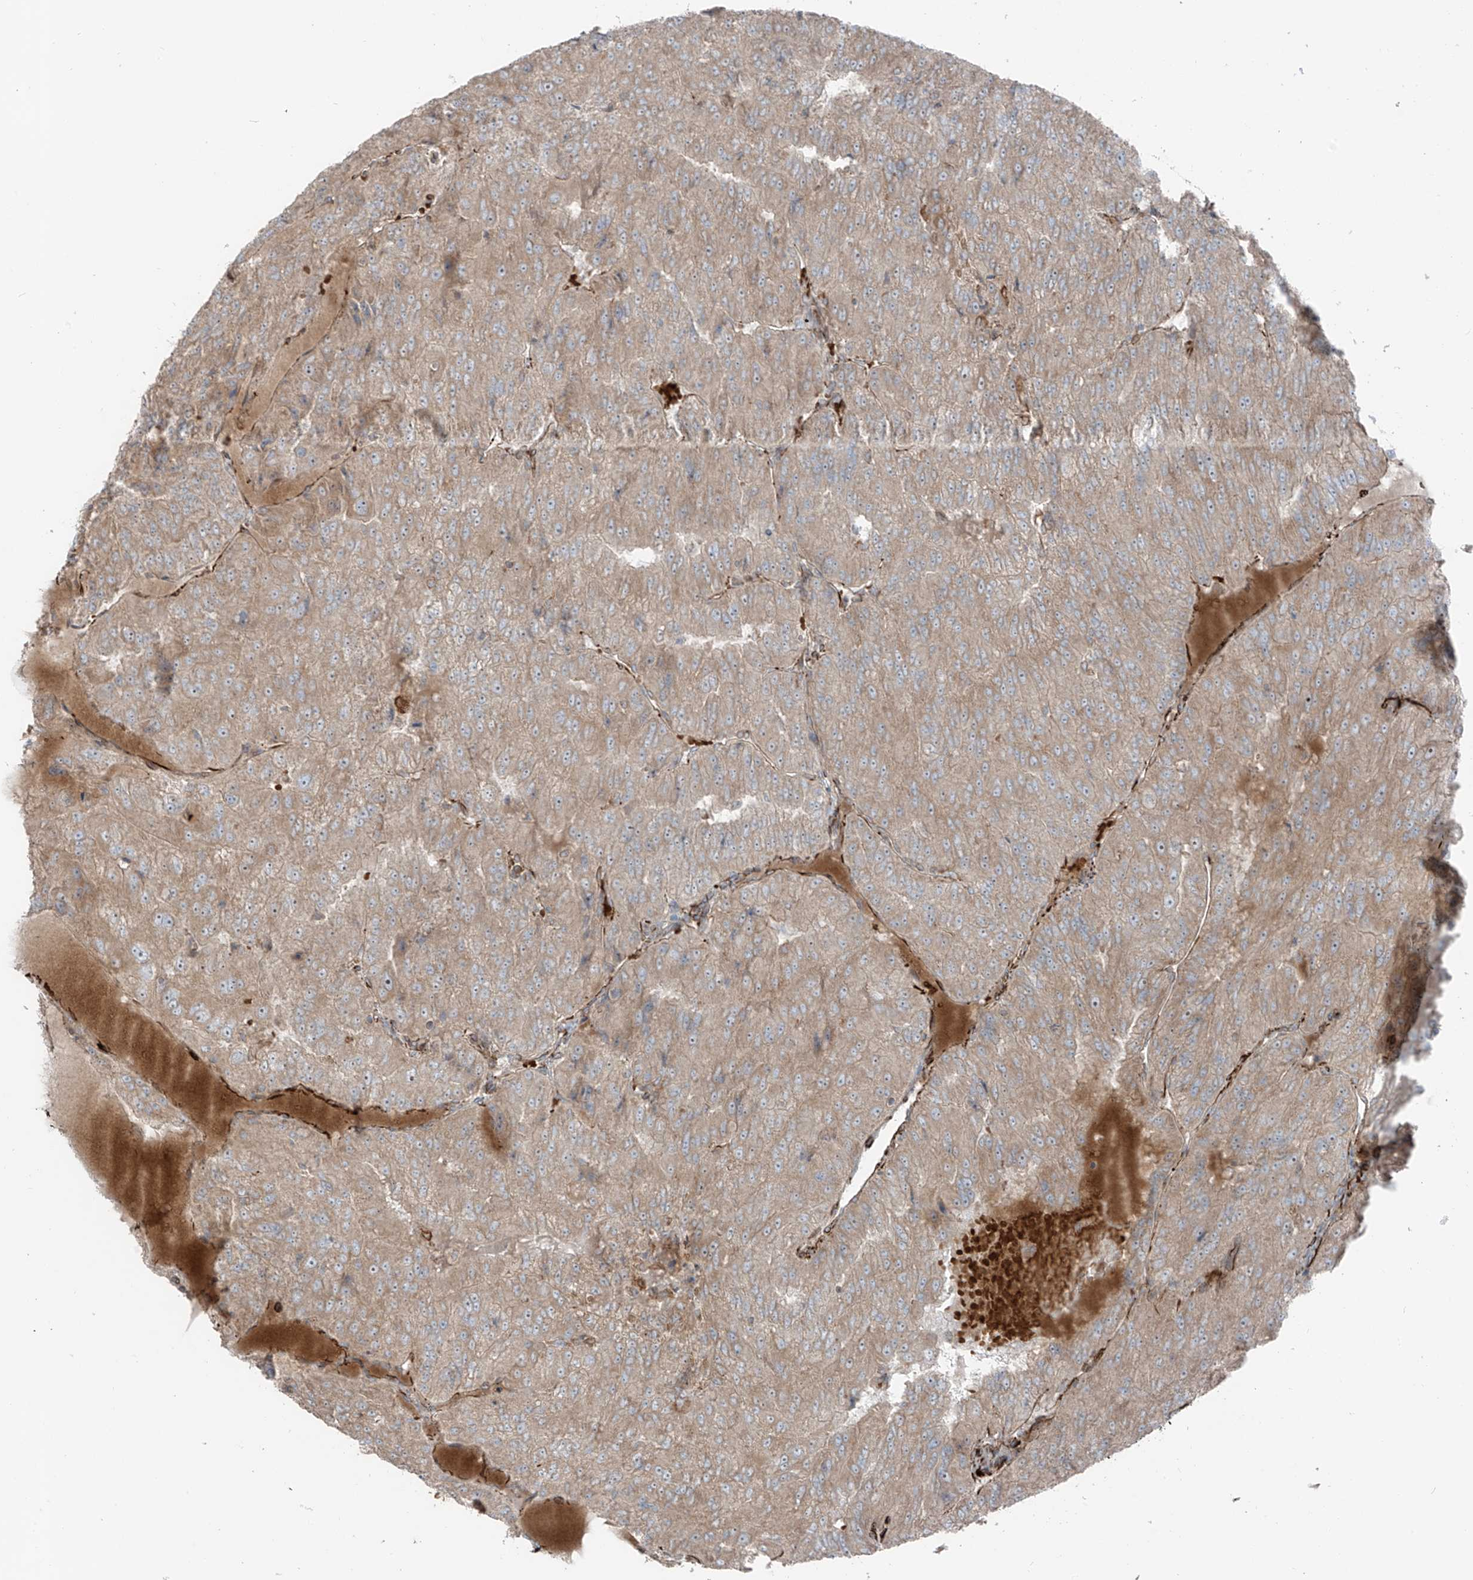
{"staining": {"intensity": "weak", "quantity": ">75%", "location": "cytoplasmic/membranous"}, "tissue": "renal cancer", "cell_type": "Tumor cells", "image_type": "cancer", "snomed": [{"axis": "morphology", "description": "Adenocarcinoma, NOS"}, {"axis": "topography", "description": "Kidney"}], "caption": "Renal cancer was stained to show a protein in brown. There is low levels of weak cytoplasmic/membranous staining in approximately >75% of tumor cells. (Brightfield microscopy of DAB IHC at high magnification).", "gene": "ERLEC1", "patient": {"sex": "female", "age": 63}}